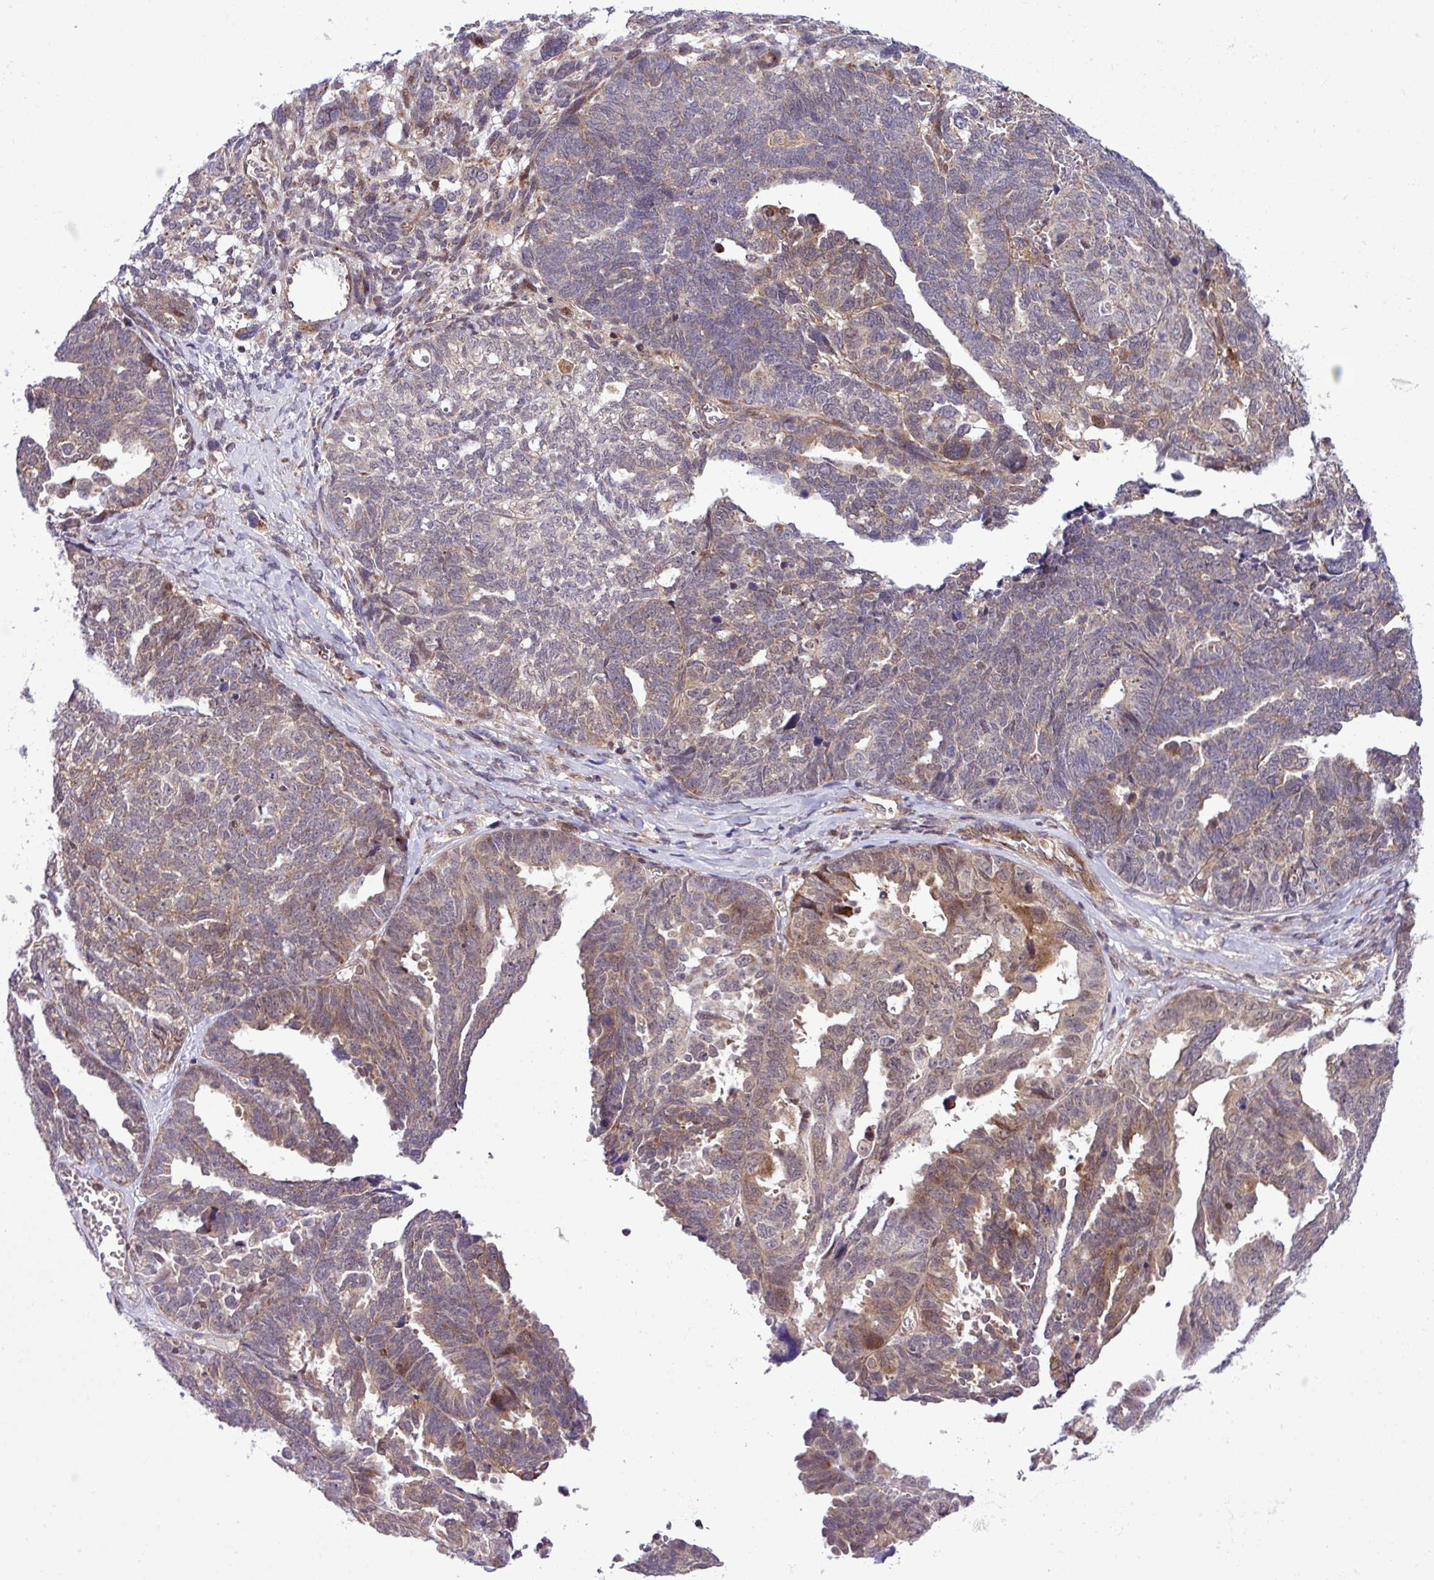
{"staining": {"intensity": "moderate", "quantity": "25%-75%", "location": "cytoplasmic/membranous"}, "tissue": "ovarian cancer", "cell_type": "Tumor cells", "image_type": "cancer", "snomed": [{"axis": "morphology", "description": "Cystadenocarcinoma, serous, NOS"}, {"axis": "topography", "description": "Ovary"}], "caption": "Tumor cells show medium levels of moderate cytoplasmic/membranous staining in approximately 25%-75% of cells in ovarian serous cystadenocarcinoma.", "gene": "B3GNT9", "patient": {"sex": "female", "age": 79}}